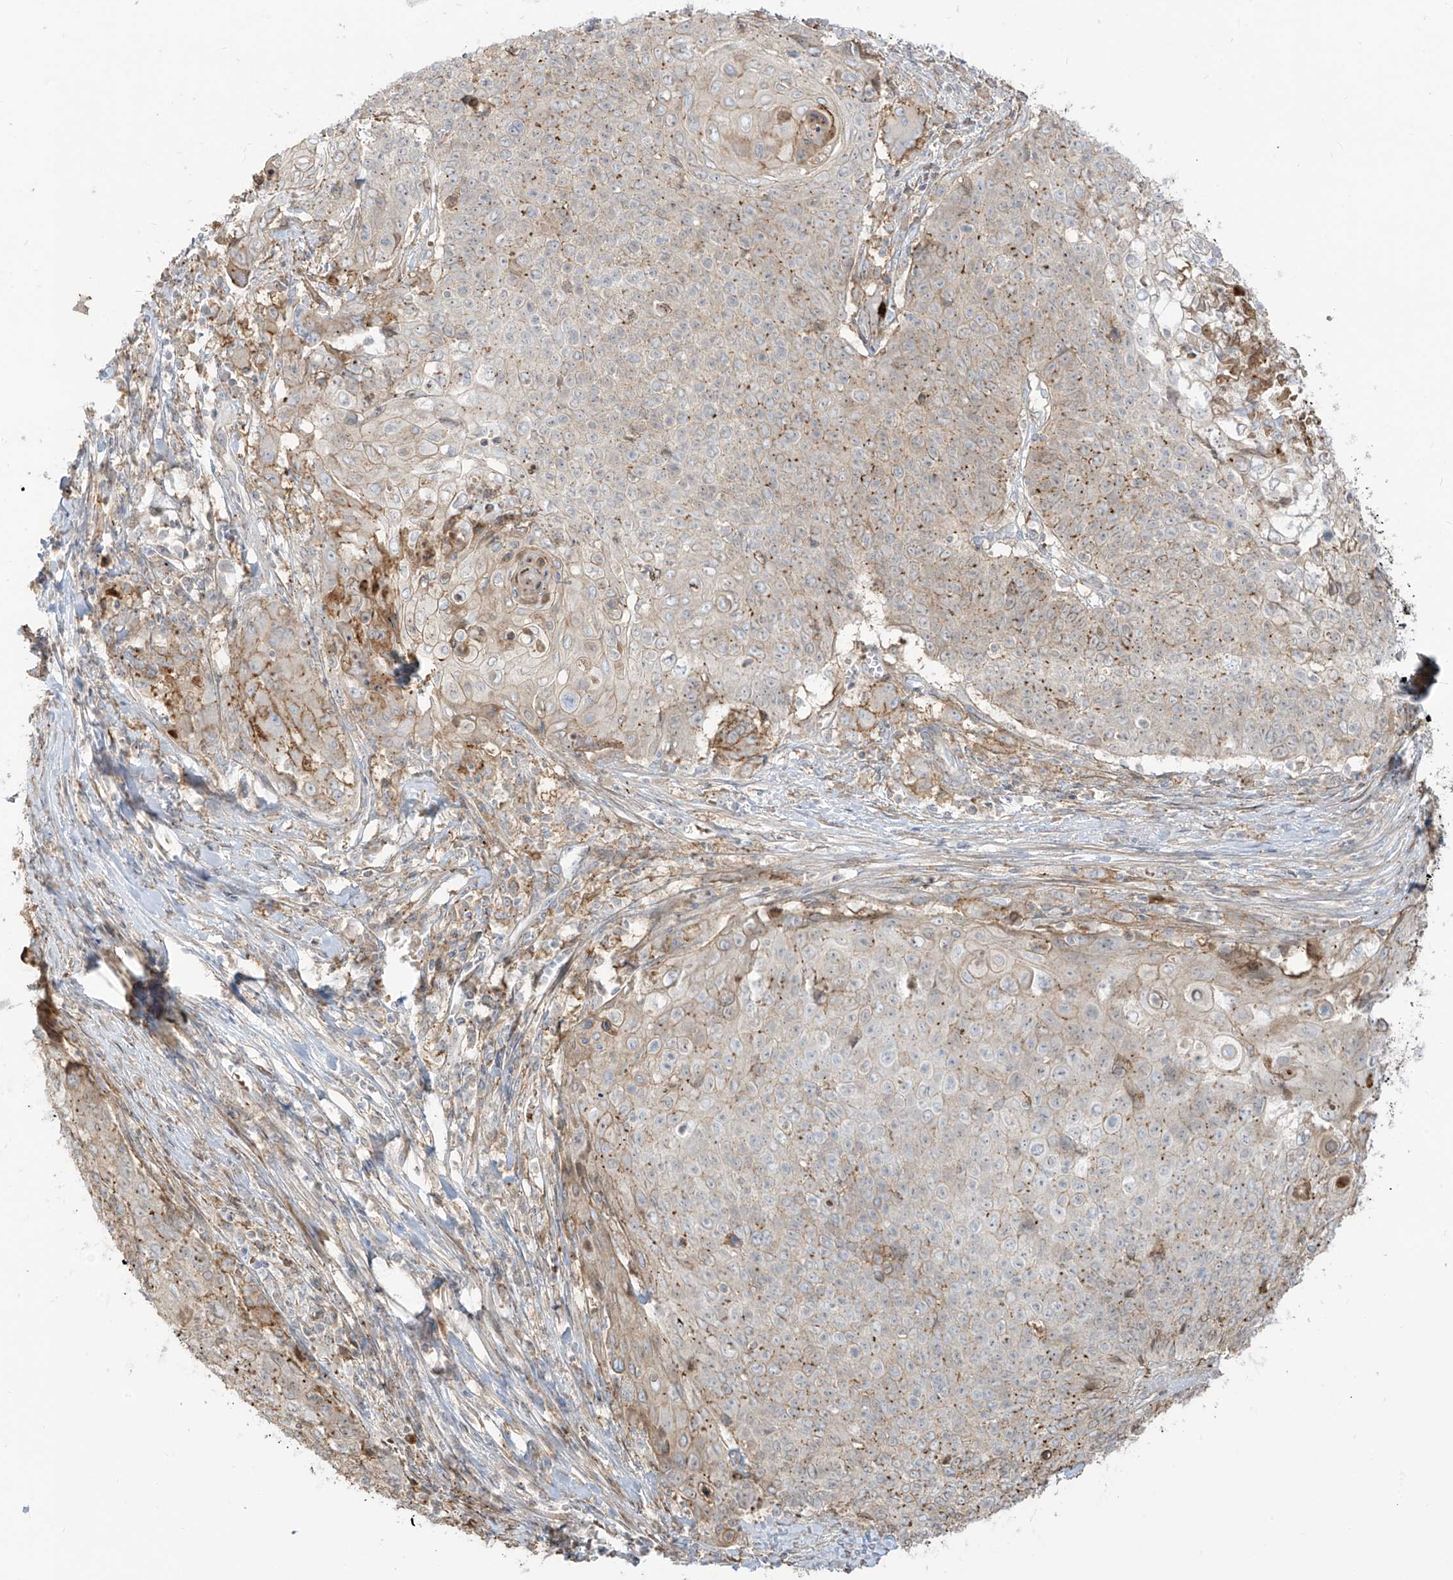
{"staining": {"intensity": "negative", "quantity": "none", "location": "none"}, "tissue": "cervical cancer", "cell_type": "Tumor cells", "image_type": "cancer", "snomed": [{"axis": "morphology", "description": "Squamous cell carcinoma, NOS"}, {"axis": "topography", "description": "Cervix"}], "caption": "Immunohistochemical staining of human cervical cancer demonstrates no significant staining in tumor cells.", "gene": "ZGRF1", "patient": {"sex": "female", "age": 39}}